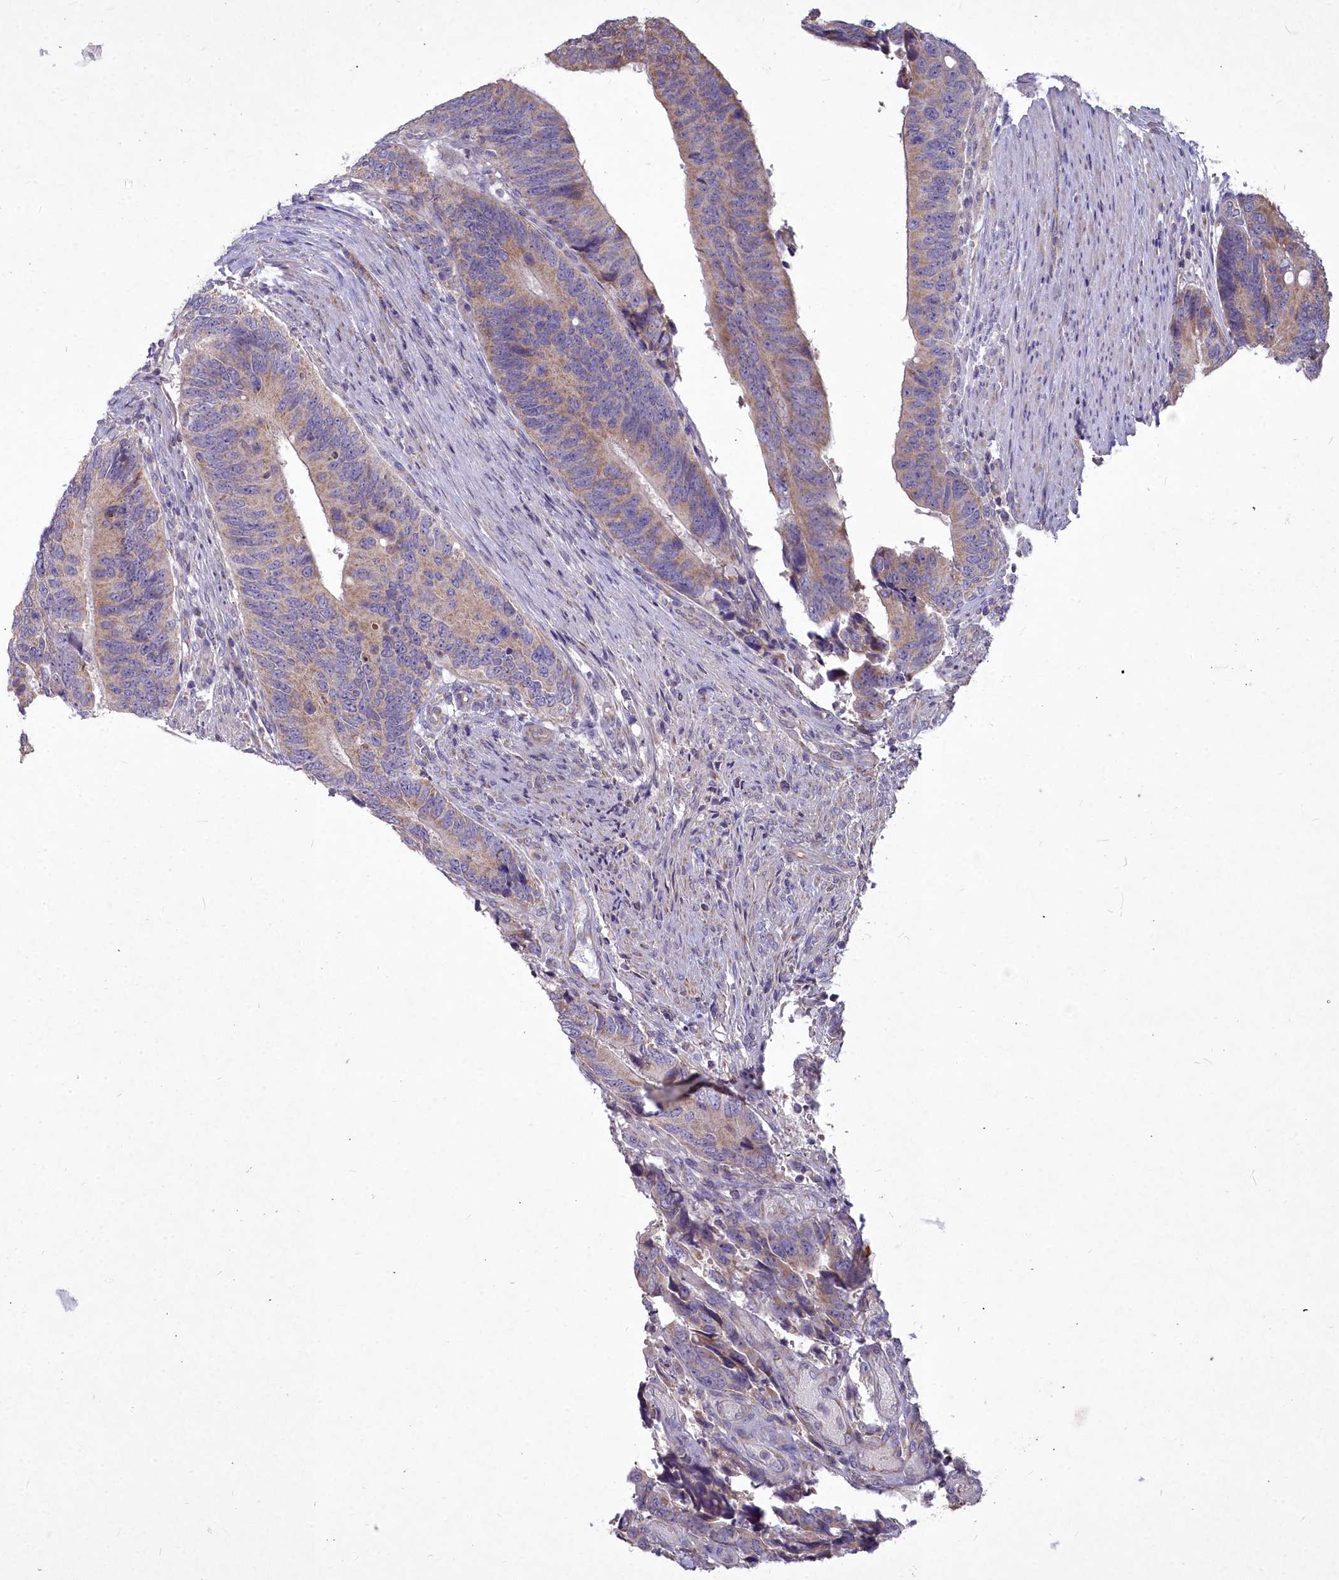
{"staining": {"intensity": "weak", "quantity": ">75%", "location": "cytoplasmic/membranous"}, "tissue": "colorectal cancer", "cell_type": "Tumor cells", "image_type": "cancer", "snomed": [{"axis": "morphology", "description": "Adenocarcinoma, NOS"}, {"axis": "topography", "description": "Colon"}], "caption": "An immunohistochemistry (IHC) image of neoplastic tissue is shown. Protein staining in brown labels weak cytoplasmic/membranous positivity in colorectal cancer within tumor cells.", "gene": "MICU2", "patient": {"sex": "male", "age": 87}}